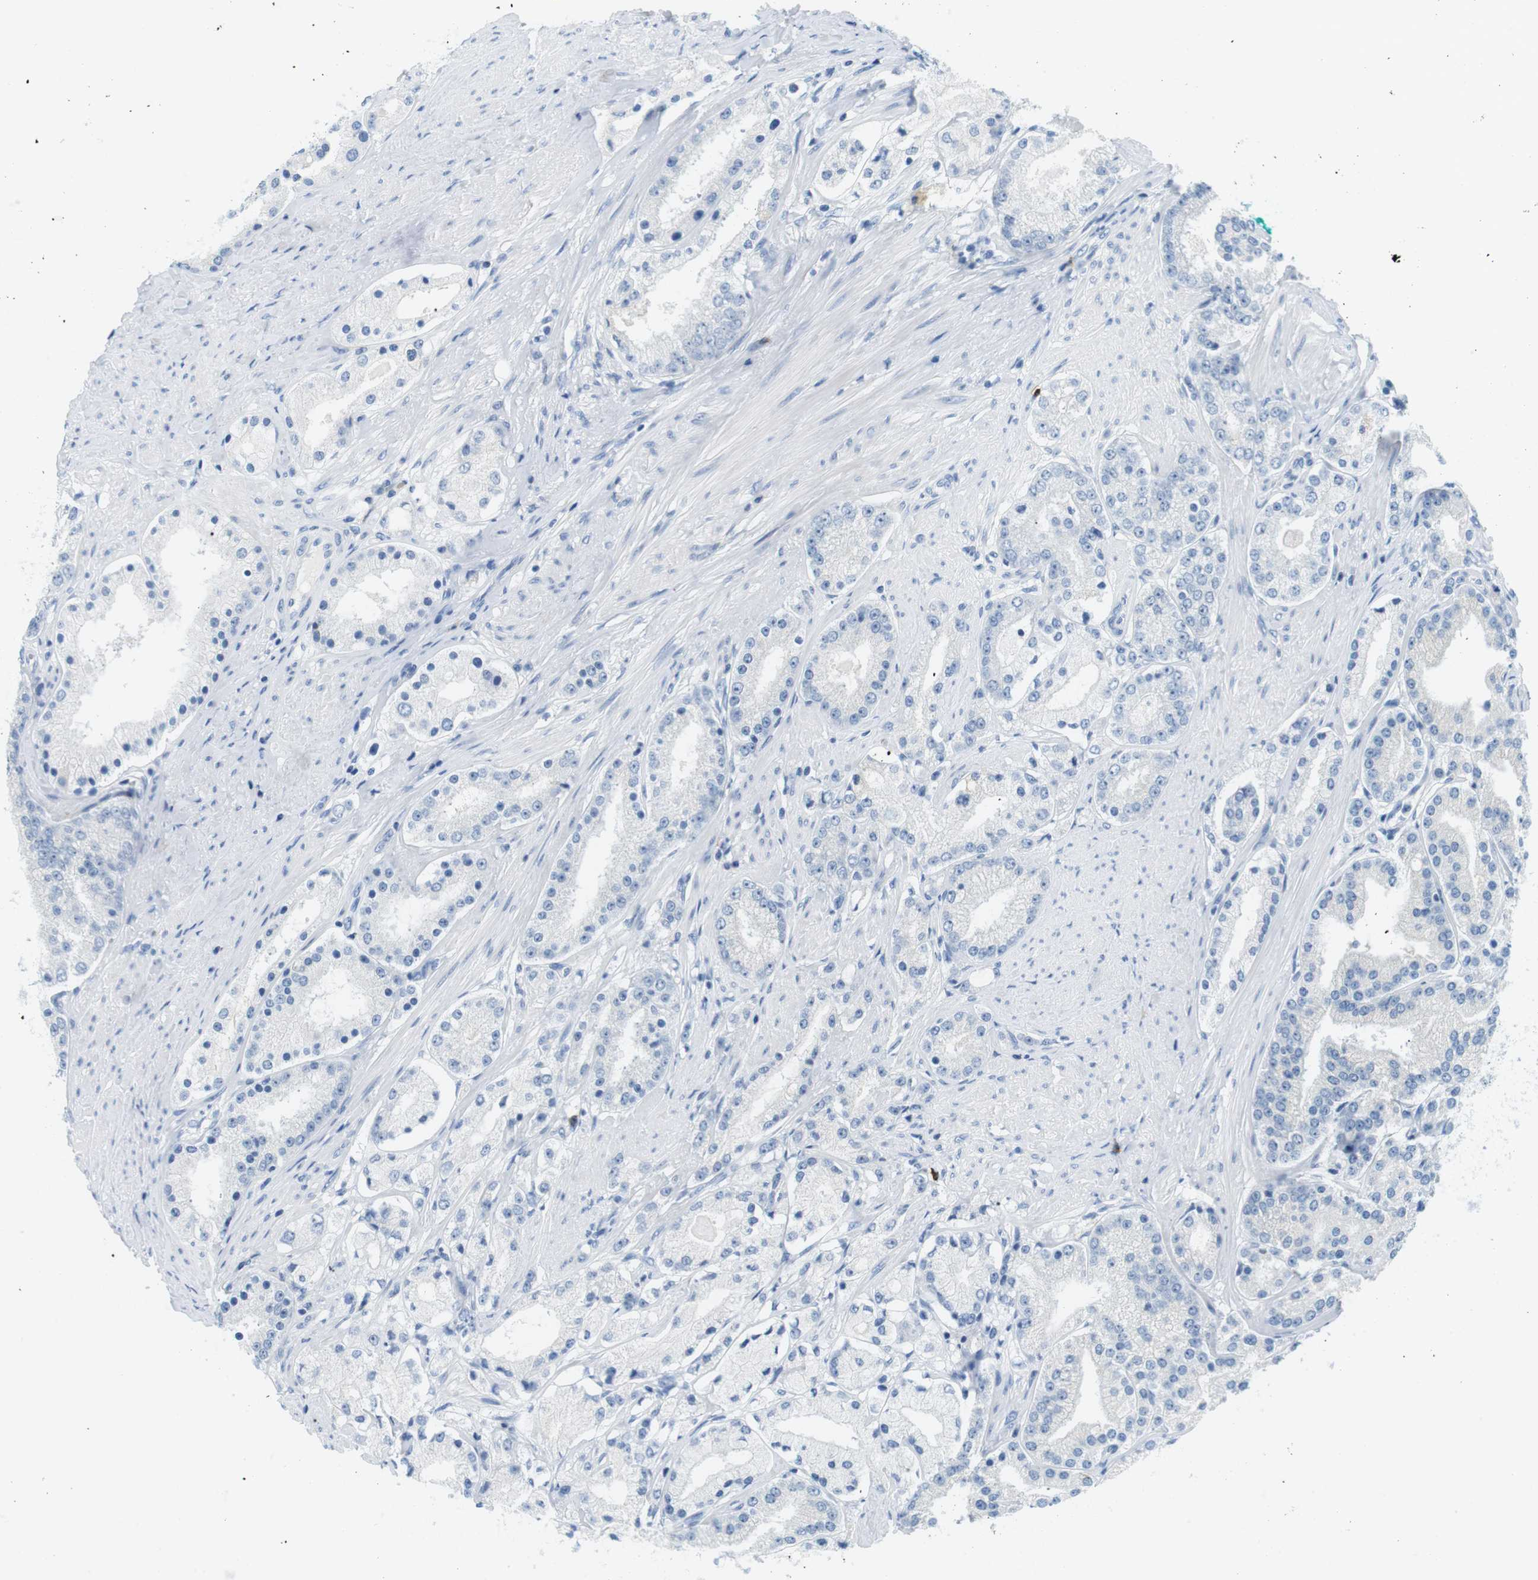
{"staining": {"intensity": "negative", "quantity": "none", "location": "none"}, "tissue": "prostate cancer", "cell_type": "Tumor cells", "image_type": "cancer", "snomed": [{"axis": "morphology", "description": "Adenocarcinoma, Low grade"}, {"axis": "topography", "description": "Prostate"}], "caption": "An IHC image of adenocarcinoma (low-grade) (prostate) is shown. There is no staining in tumor cells of adenocarcinoma (low-grade) (prostate). Brightfield microscopy of immunohistochemistry stained with DAB (brown) and hematoxylin (blue), captured at high magnification.", "gene": "TNFRSF4", "patient": {"sex": "male", "age": 63}}